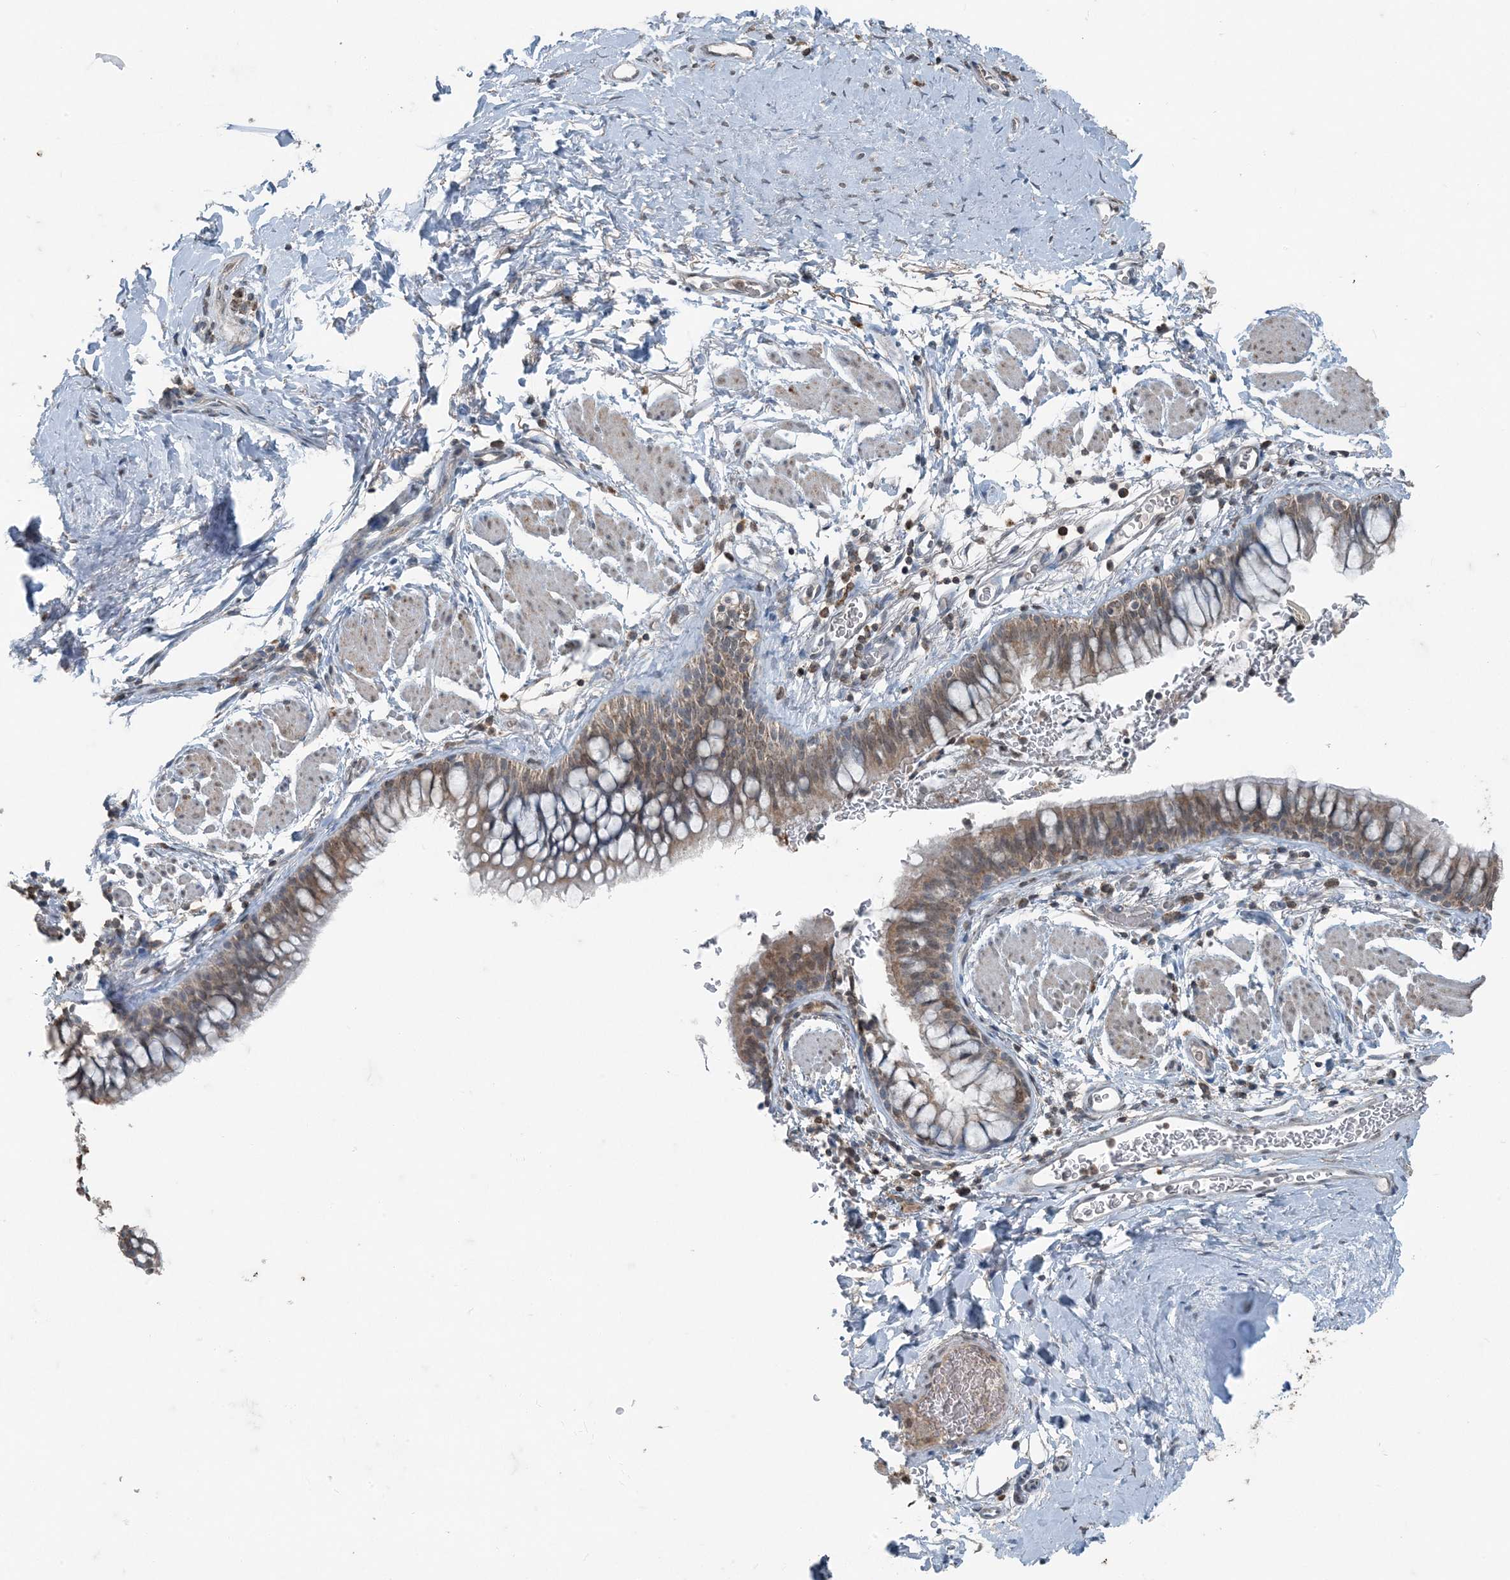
{"staining": {"intensity": "moderate", "quantity": ">75%", "location": "cytoplasmic/membranous,nuclear"}, "tissue": "bronchus", "cell_type": "Respiratory epithelial cells", "image_type": "normal", "snomed": [{"axis": "morphology", "description": "Normal tissue, NOS"}, {"axis": "topography", "description": "Cartilage tissue"}, {"axis": "topography", "description": "Bronchus"}], "caption": "Protein expression analysis of benign human bronchus reveals moderate cytoplasmic/membranous,nuclear positivity in approximately >75% of respiratory epithelial cells.", "gene": "GNL1", "patient": {"sex": "female", "age": 36}}